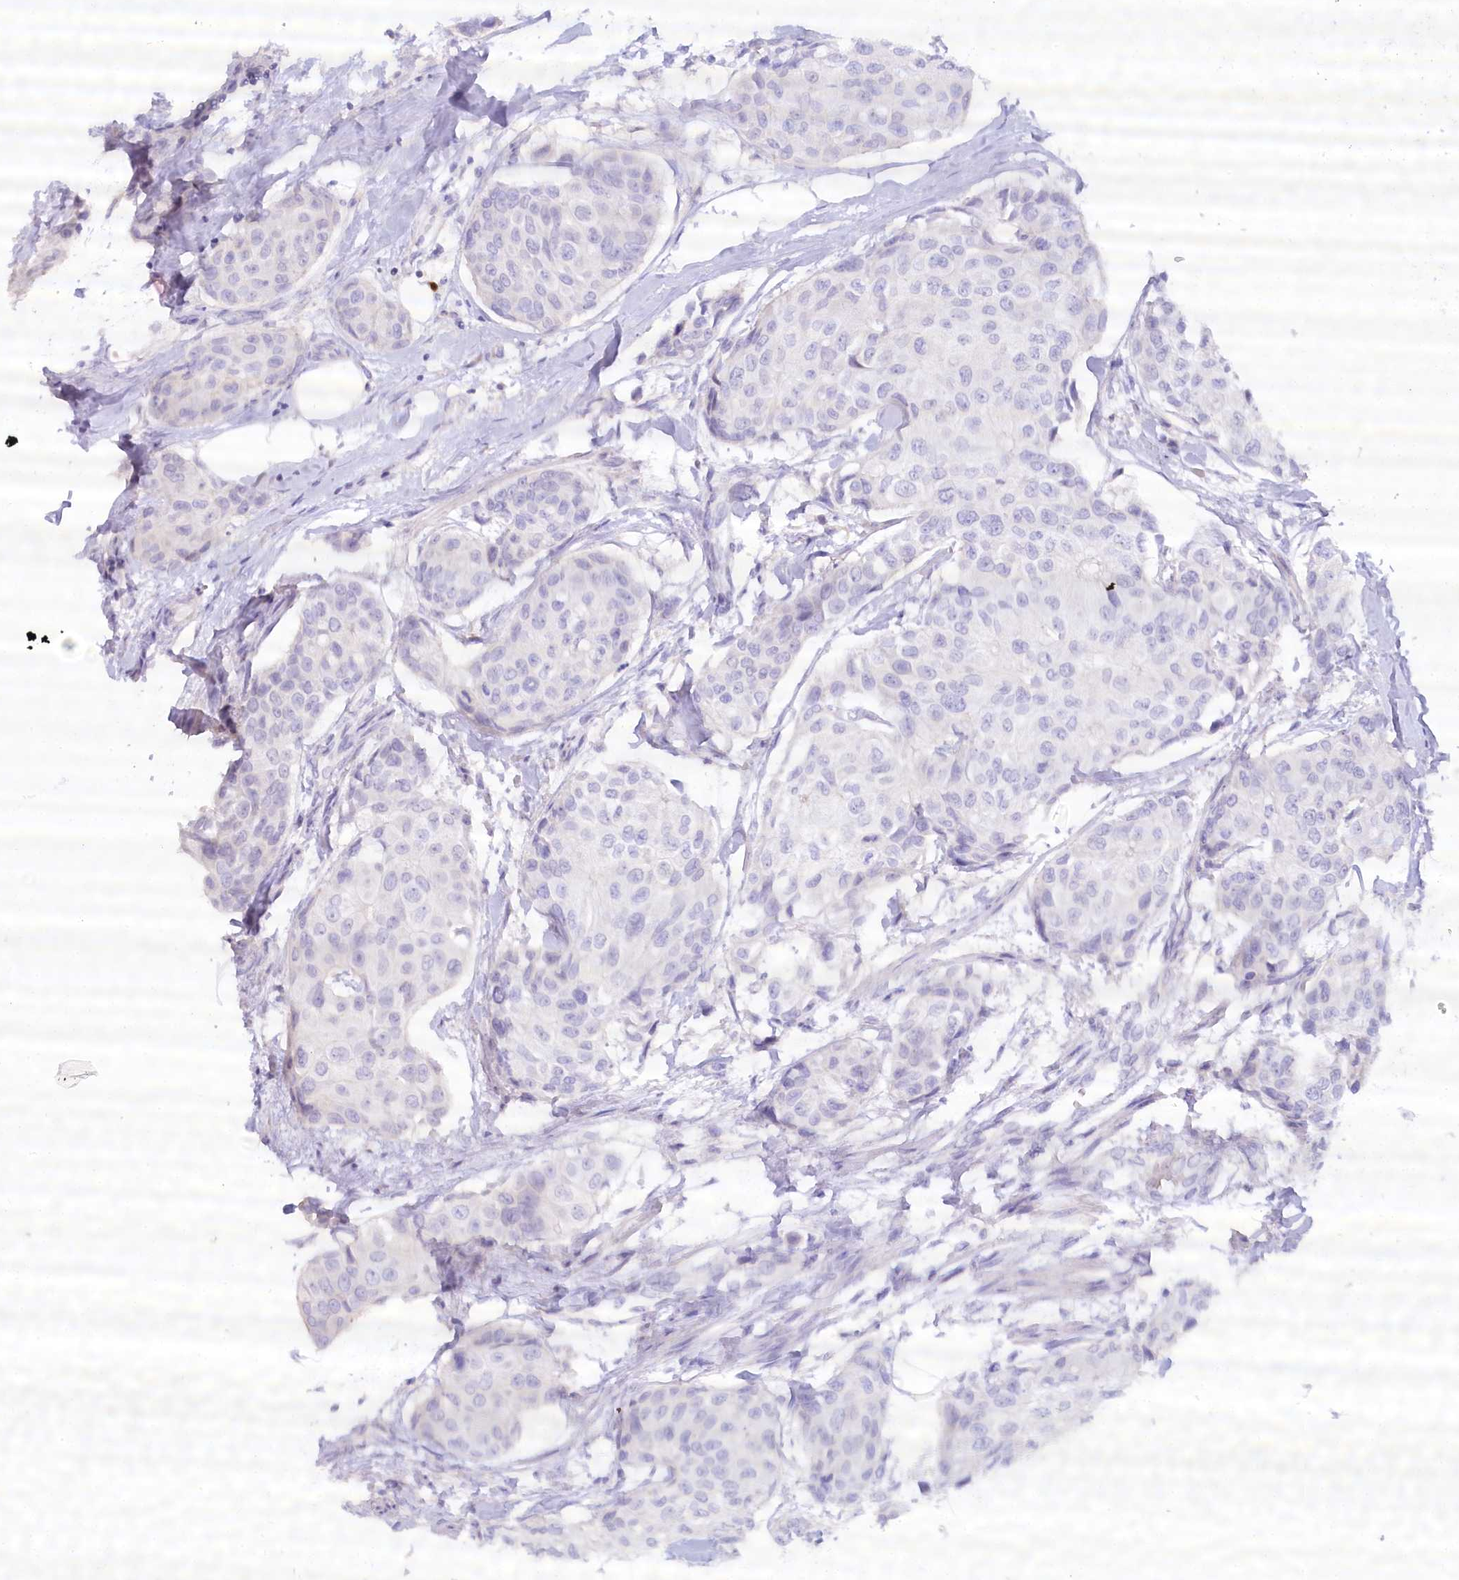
{"staining": {"intensity": "negative", "quantity": "none", "location": "none"}, "tissue": "breast cancer", "cell_type": "Tumor cells", "image_type": "cancer", "snomed": [{"axis": "morphology", "description": "Duct carcinoma"}, {"axis": "topography", "description": "Breast"}], "caption": "Immunohistochemistry (IHC) of intraductal carcinoma (breast) displays no positivity in tumor cells.", "gene": "MYOZ1", "patient": {"sex": "female", "age": 80}}